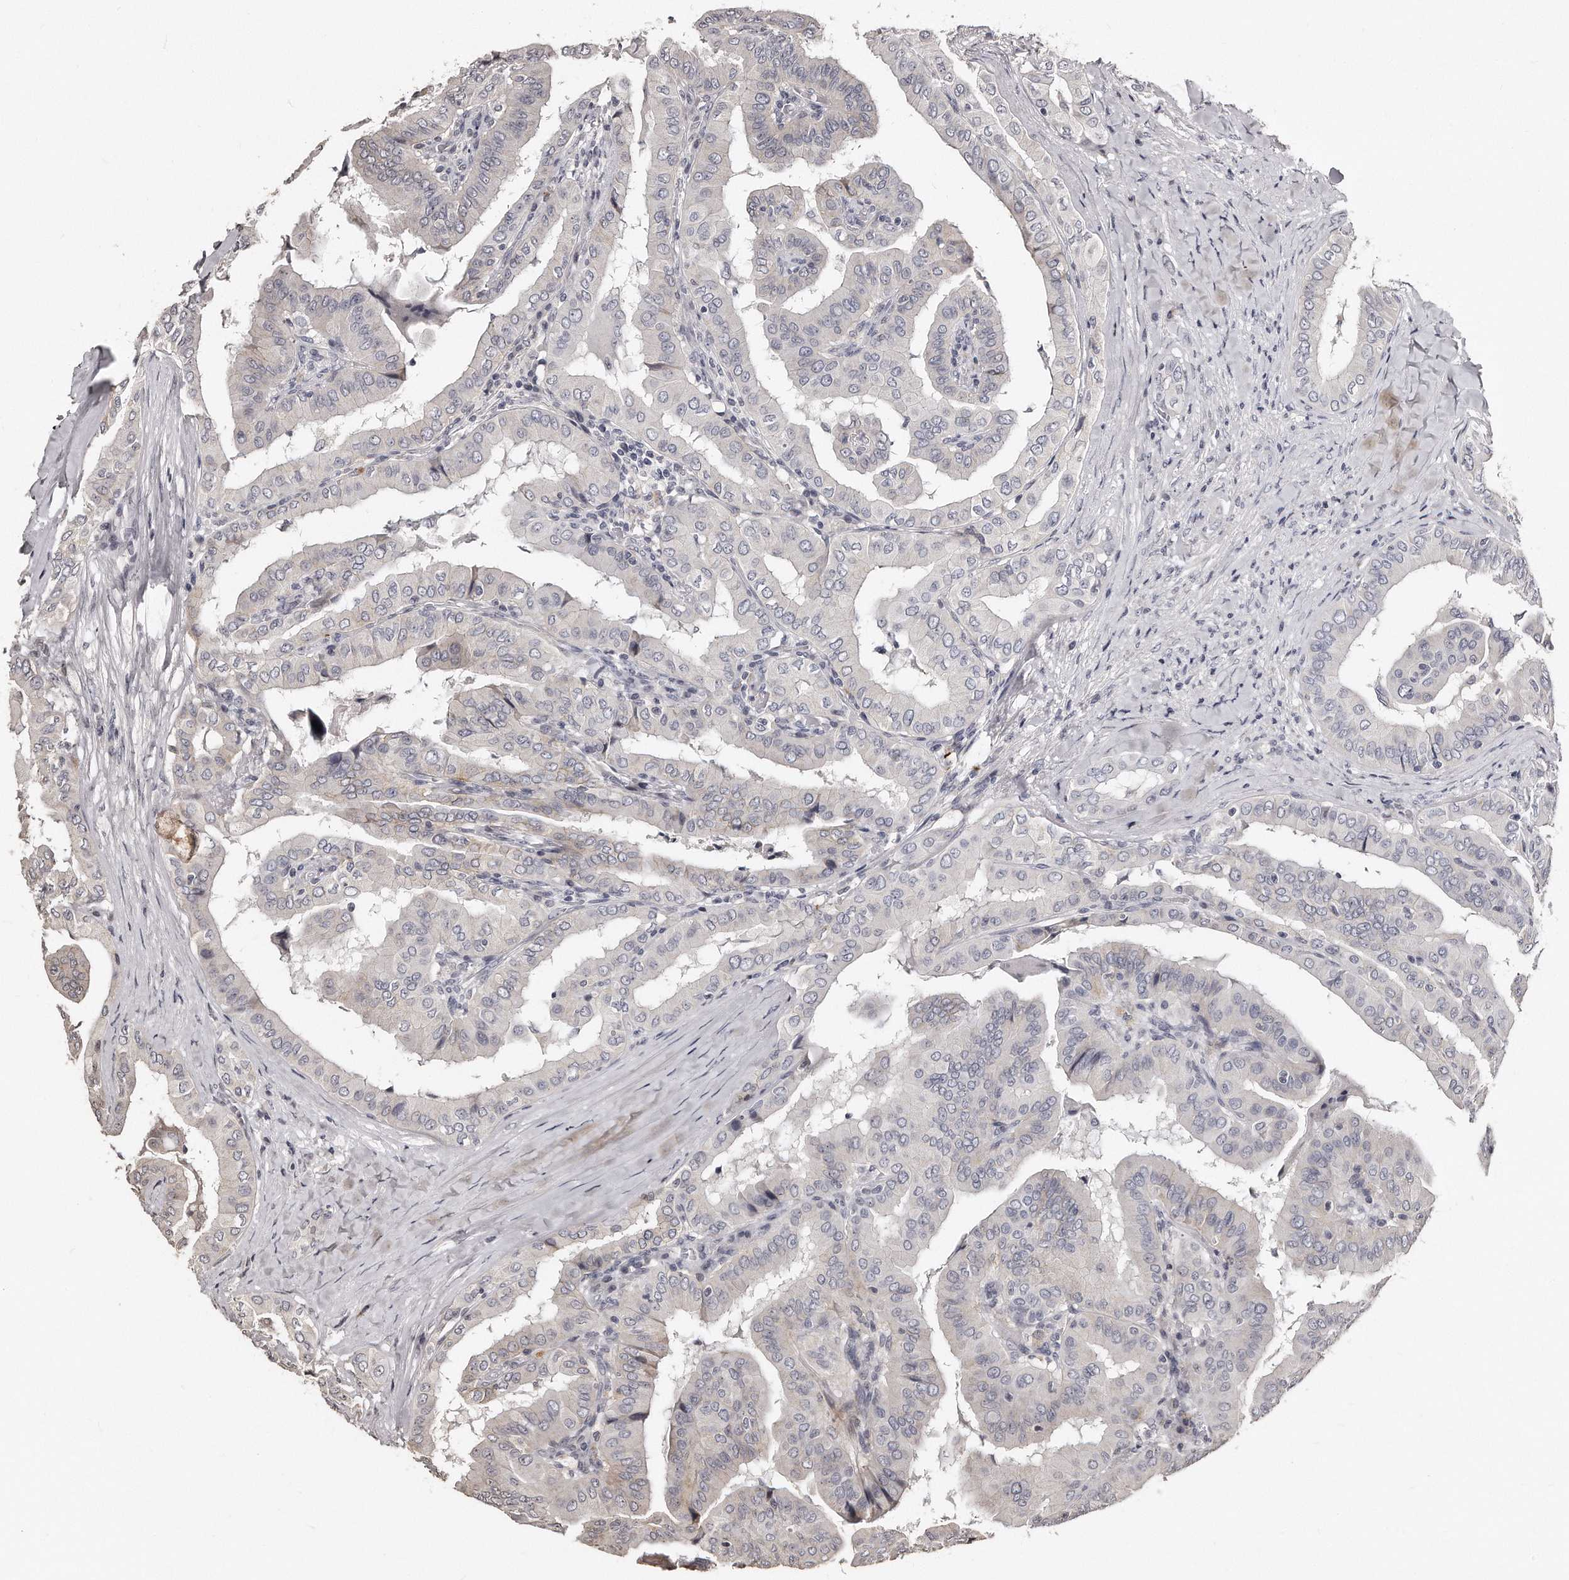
{"staining": {"intensity": "negative", "quantity": "none", "location": "none"}, "tissue": "thyroid cancer", "cell_type": "Tumor cells", "image_type": "cancer", "snomed": [{"axis": "morphology", "description": "Papillary adenocarcinoma, NOS"}, {"axis": "topography", "description": "Thyroid gland"}], "caption": "An IHC histopathology image of thyroid cancer is shown. There is no staining in tumor cells of thyroid cancer.", "gene": "TSHR", "patient": {"sex": "male", "age": 33}}